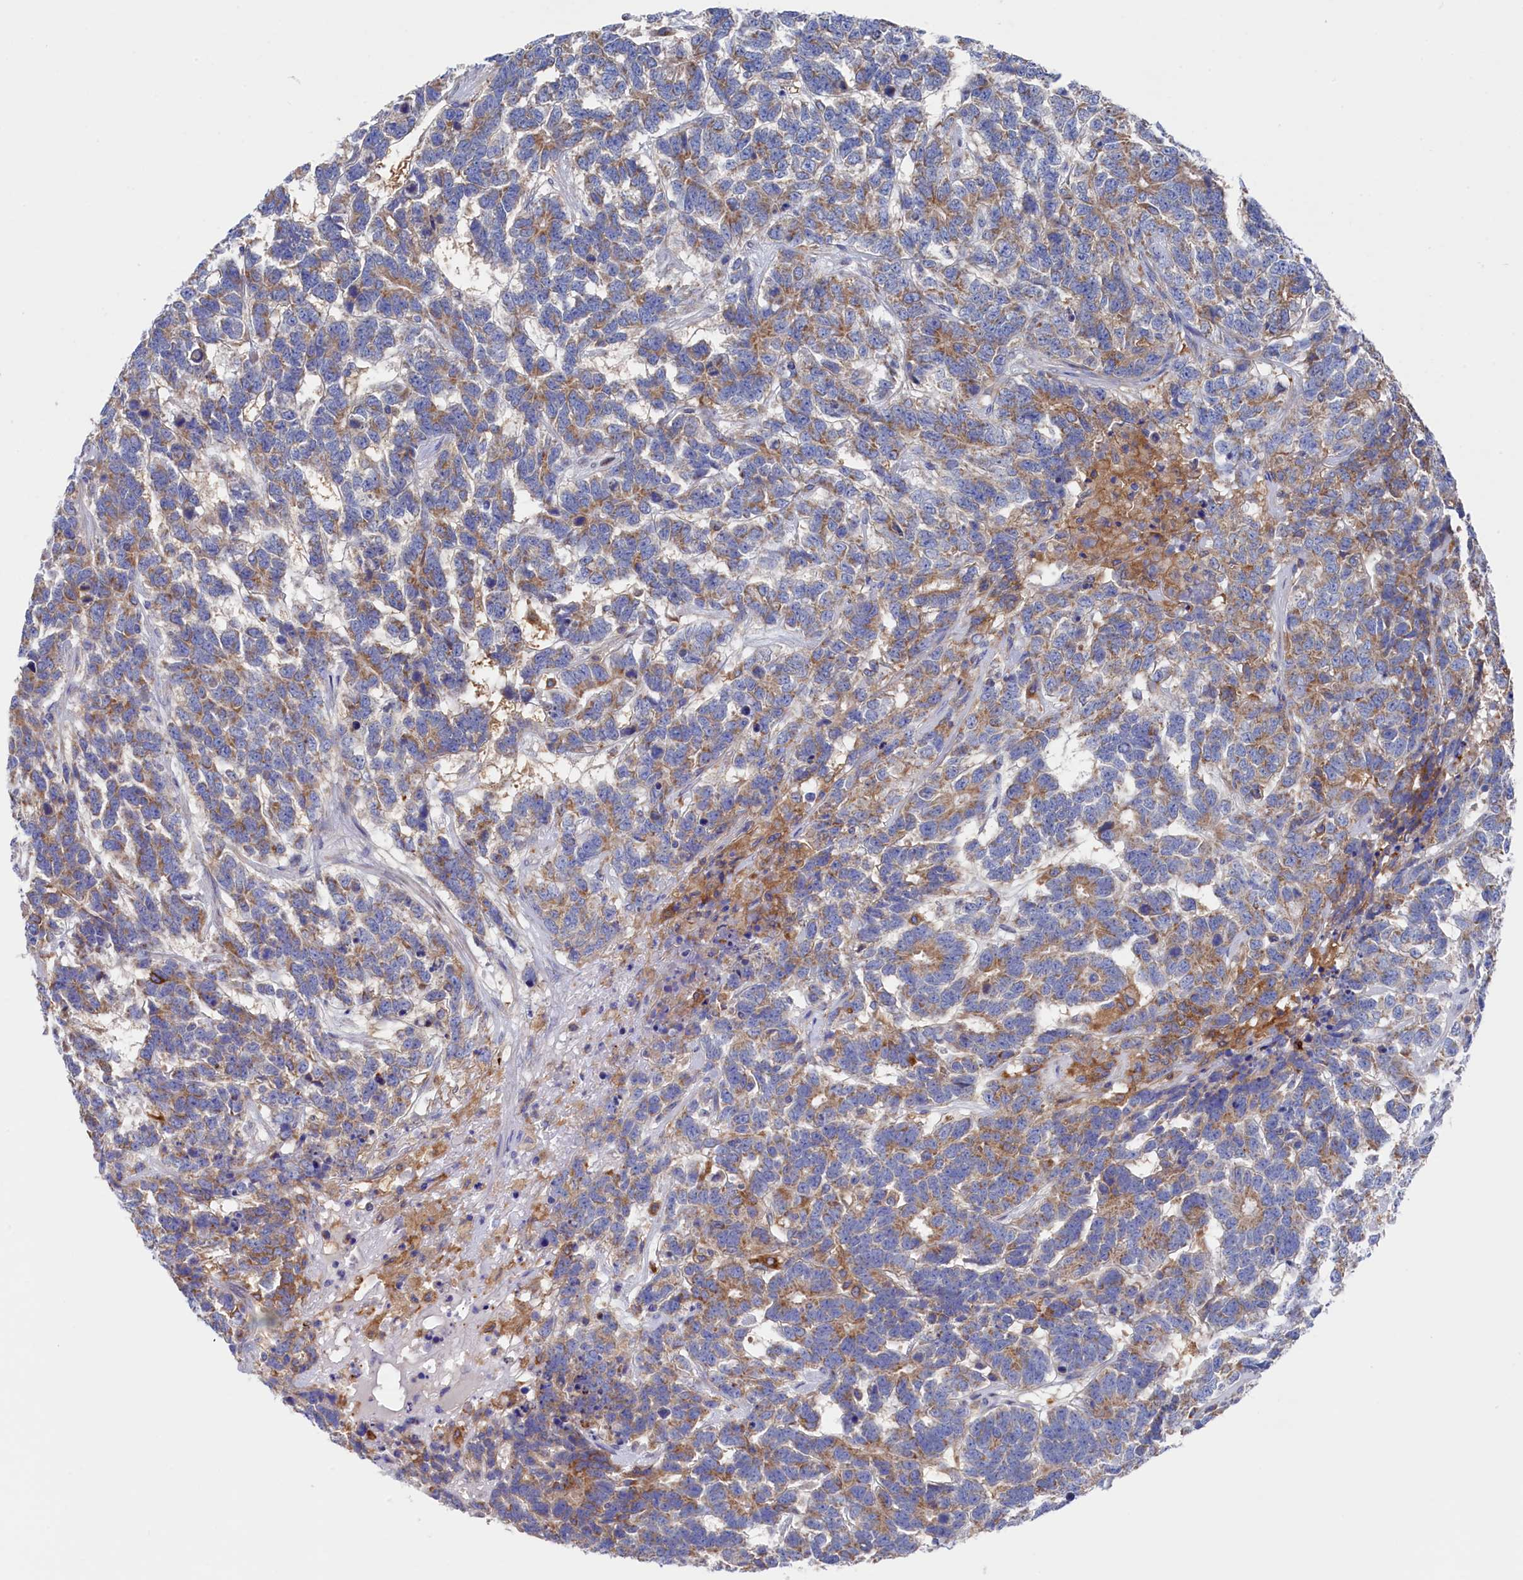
{"staining": {"intensity": "negative", "quantity": "none", "location": "none"}, "tissue": "testis cancer", "cell_type": "Tumor cells", "image_type": "cancer", "snomed": [{"axis": "morphology", "description": "Carcinoma, Embryonal, NOS"}, {"axis": "topography", "description": "Testis"}], "caption": "Protein analysis of embryonal carcinoma (testis) displays no significant positivity in tumor cells.", "gene": "C12orf73", "patient": {"sex": "male", "age": 26}}